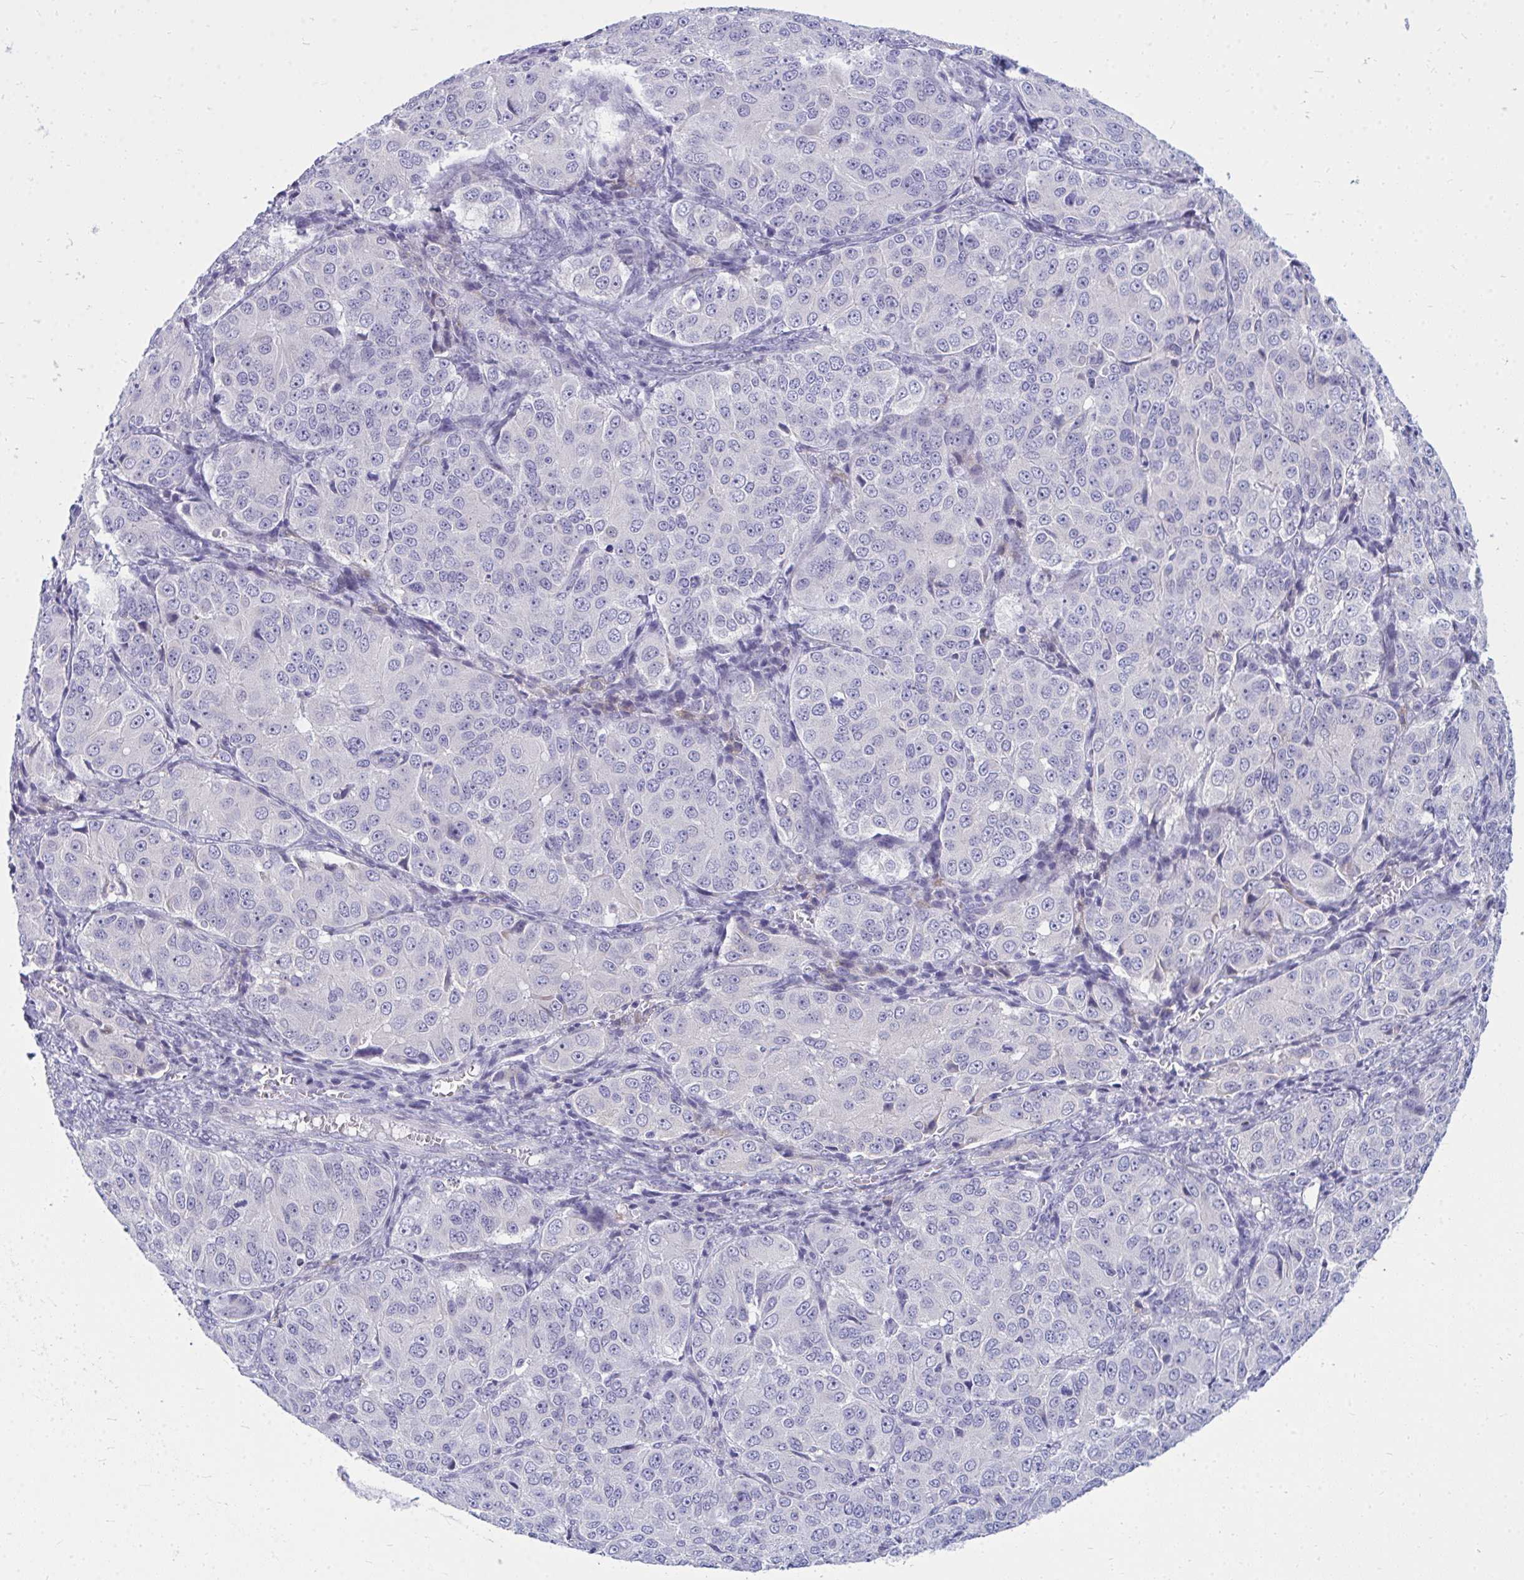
{"staining": {"intensity": "negative", "quantity": "none", "location": "none"}, "tissue": "ovarian cancer", "cell_type": "Tumor cells", "image_type": "cancer", "snomed": [{"axis": "morphology", "description": "Carcinoma, endometroid"}, {"axis": "topography", "description": "Ovary"}], "caption": "Ovarian endometroid carcinoma stained for a protein using immunohistochemistry (IHC) displays no expression tumor cells.", "gene": "ZSCAN25", "patient": {"sex": "female", "age": 51}}